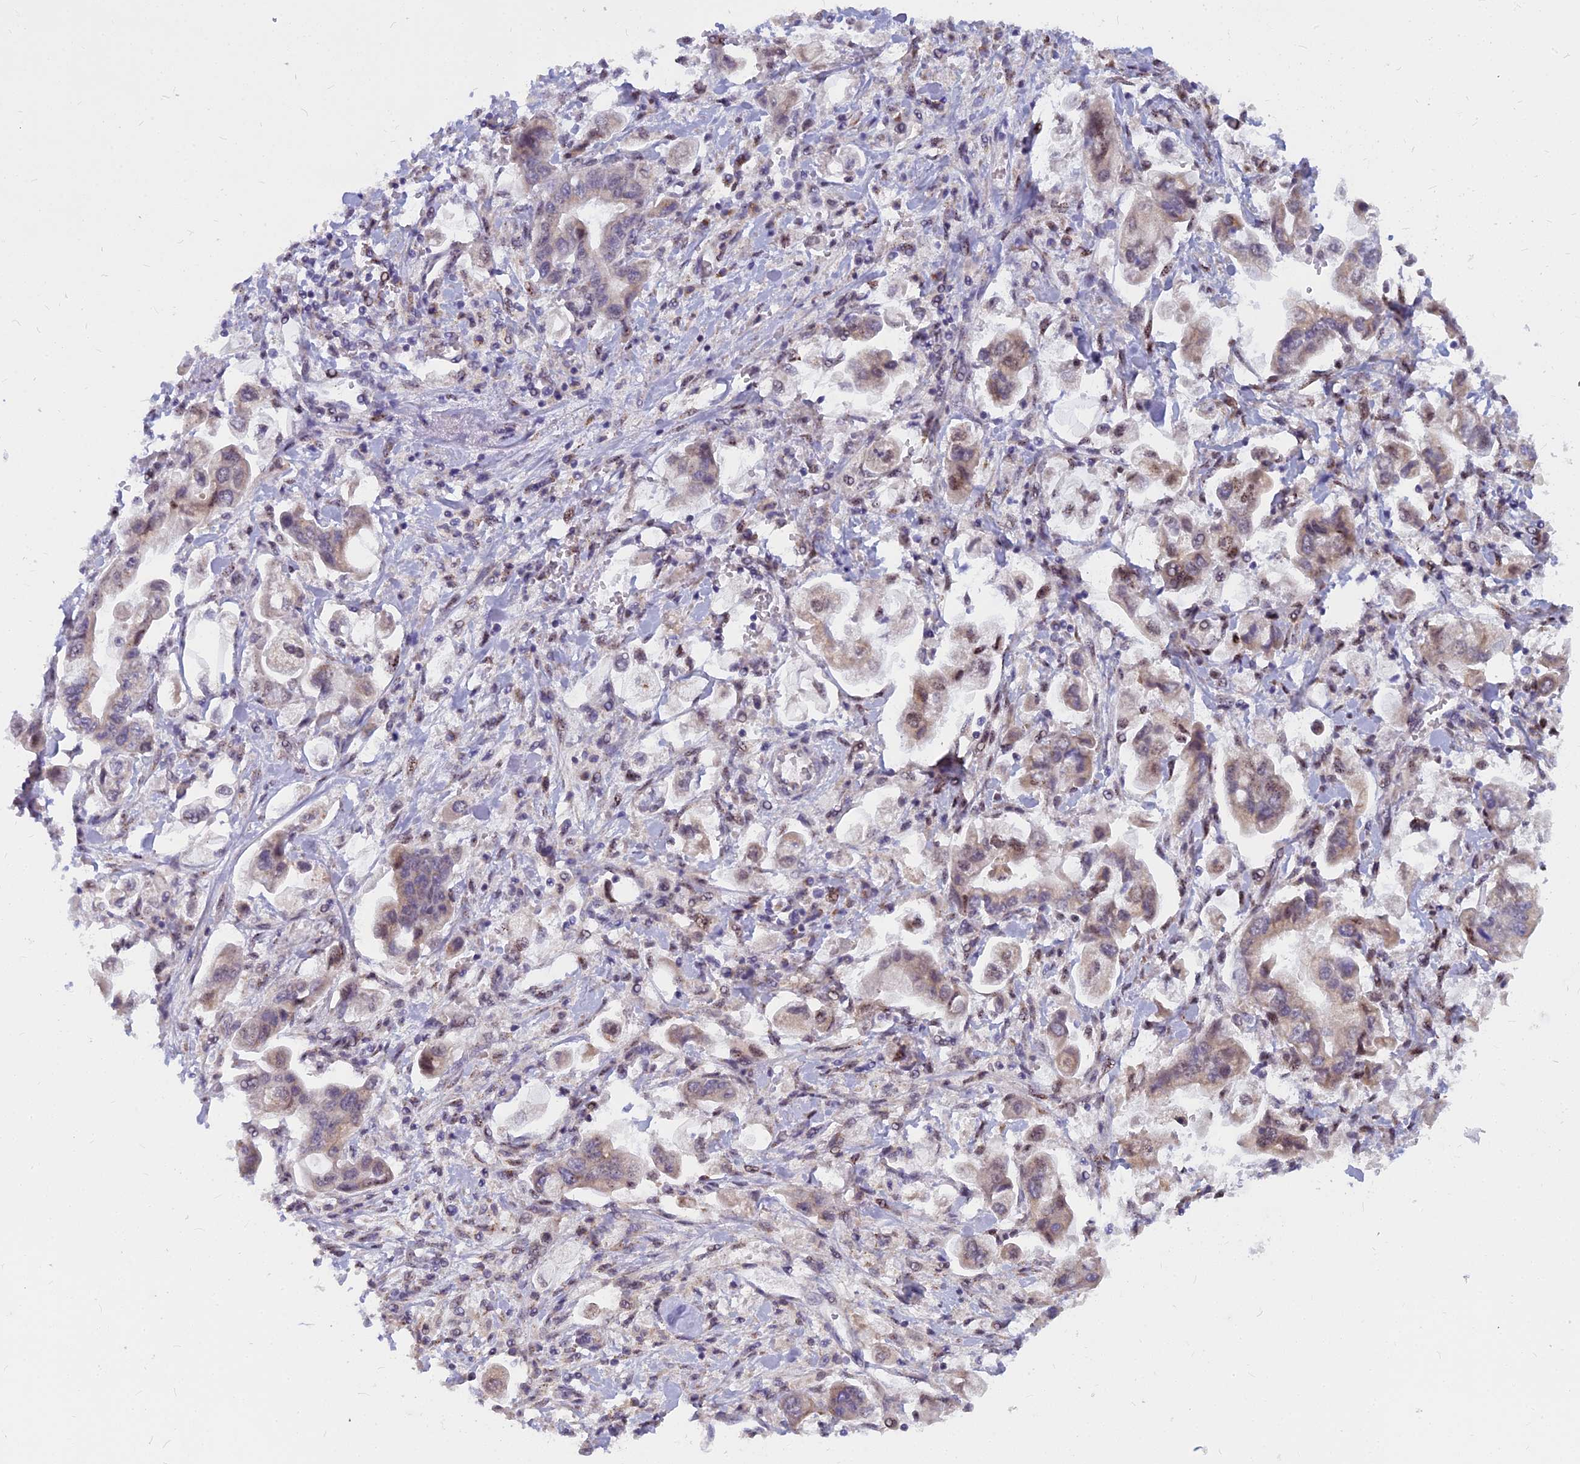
{"staining": {"intensity": "weak", "quantity": "25%-75%", "location": "cytoplasmic/membranous,nuclear"}, "tissue": "stomach cancer", "cell_type": "Tumor cells", "image_type": "cancer", "snomed": [{"axis": "morphology", "description": "Adenocarcinoma, NOS"}, {"axis": "topography", "description": "Stomach"}], "caption": "DAB (3,3'-diaminobenzidine) immunohistochemical staining of human stomach adenocarcinoma demonstrates weak cytoplasmic/membranous and nuclear protein expression in approximately 25%-75% of tumor cells.", "gene": "WDPCP", "patient": {"sex": "male", "age": 62}}